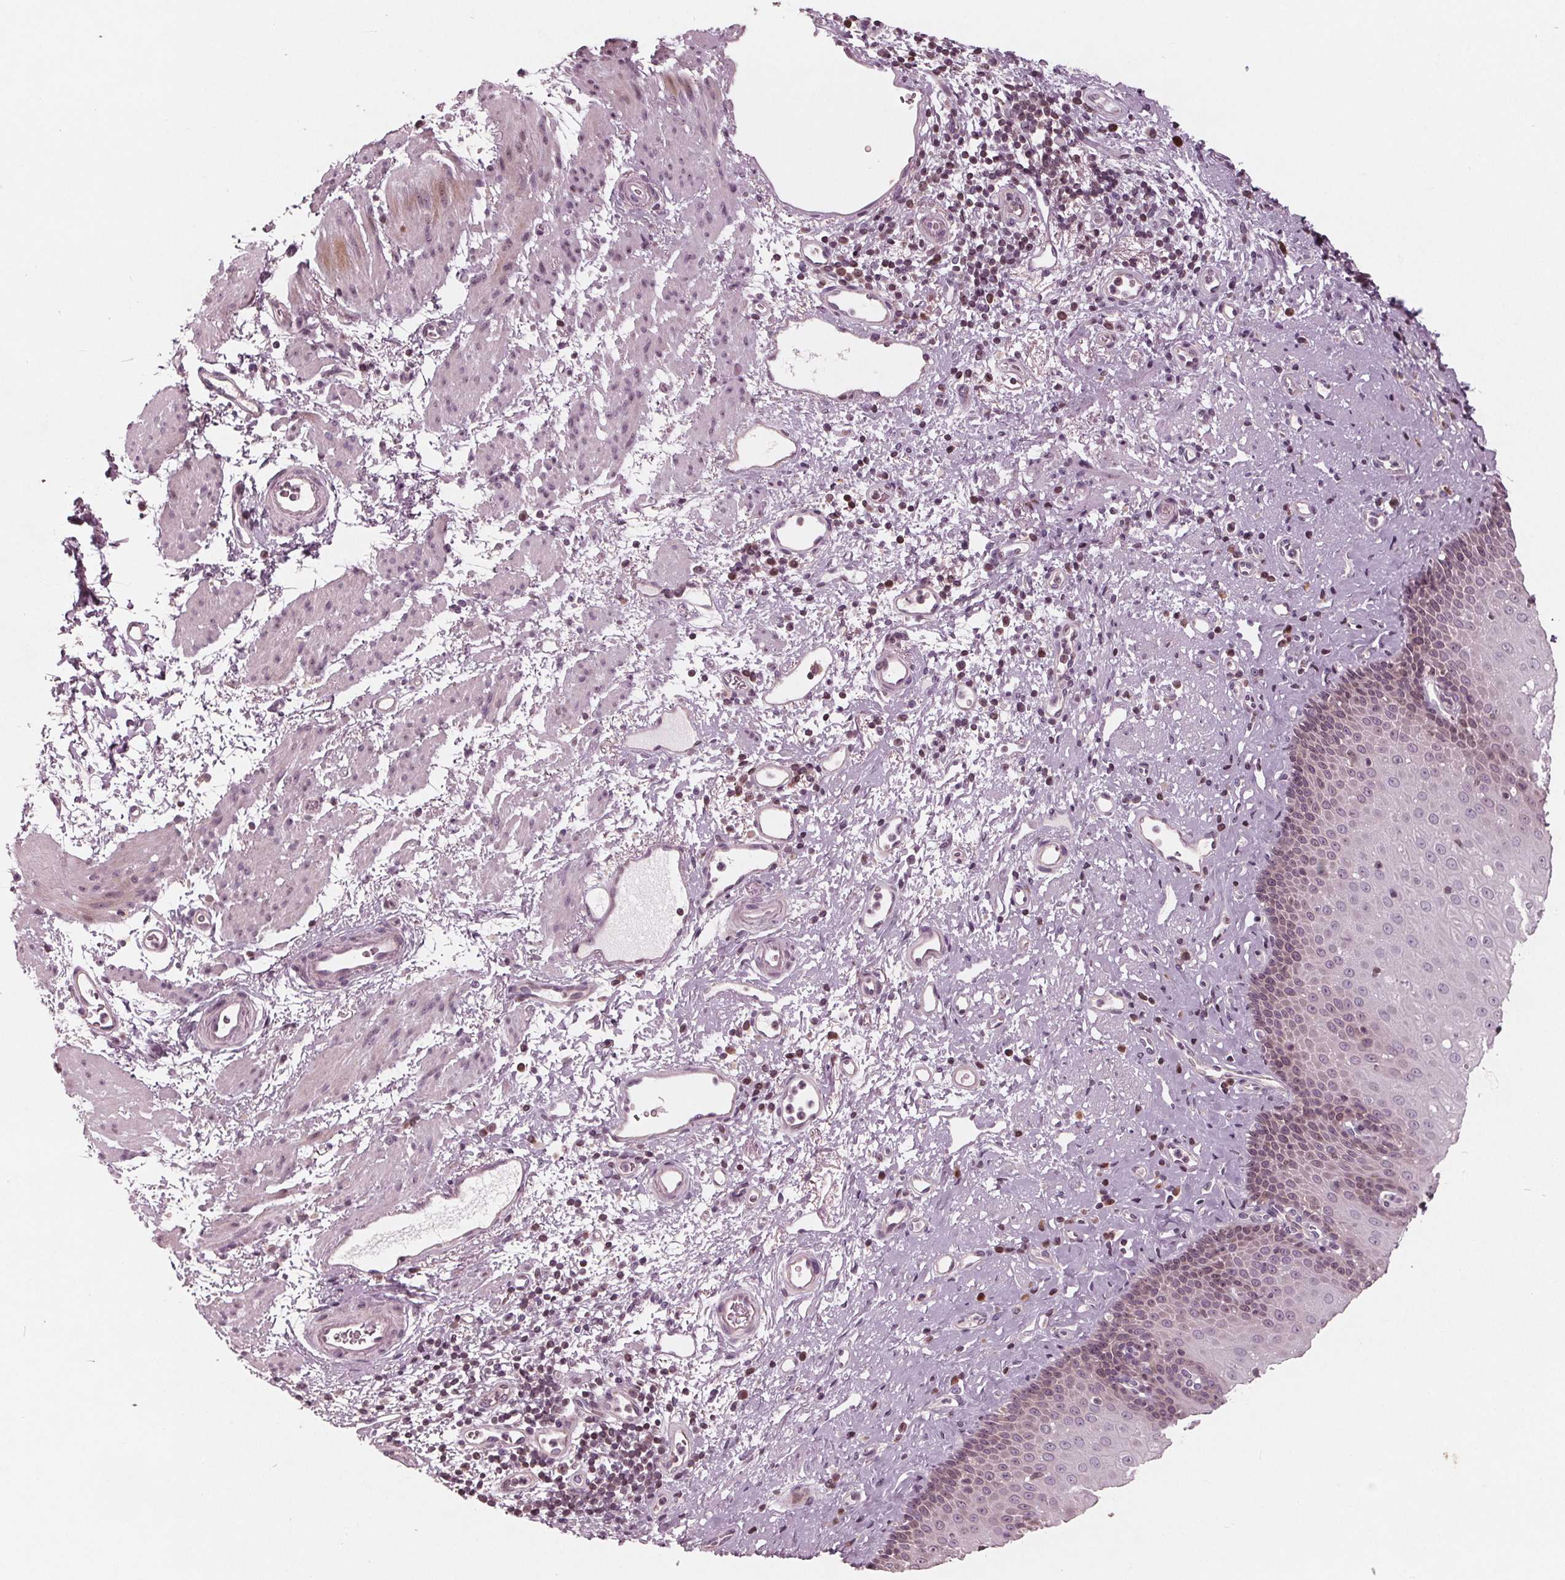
{"staining": {"intensity": "moderate", "quantity": "<25%", "location": "nuclear"}, "tissue": "esophagus", "cell_type": "Squamous epithelial cells", "image_type": "normal", "snomed": [{"axis": "morphology", "description": "Normal tissue, NOS"}, {"axis": "topography", "description": "Esophagus"}], "caption": "Squamous epithelial cells exhibit moderate nuclear positivity in approximately <25% of cells in normal esophagus.", "gene": "NUP210", "patient": {"sex": "female", "age": 68}}